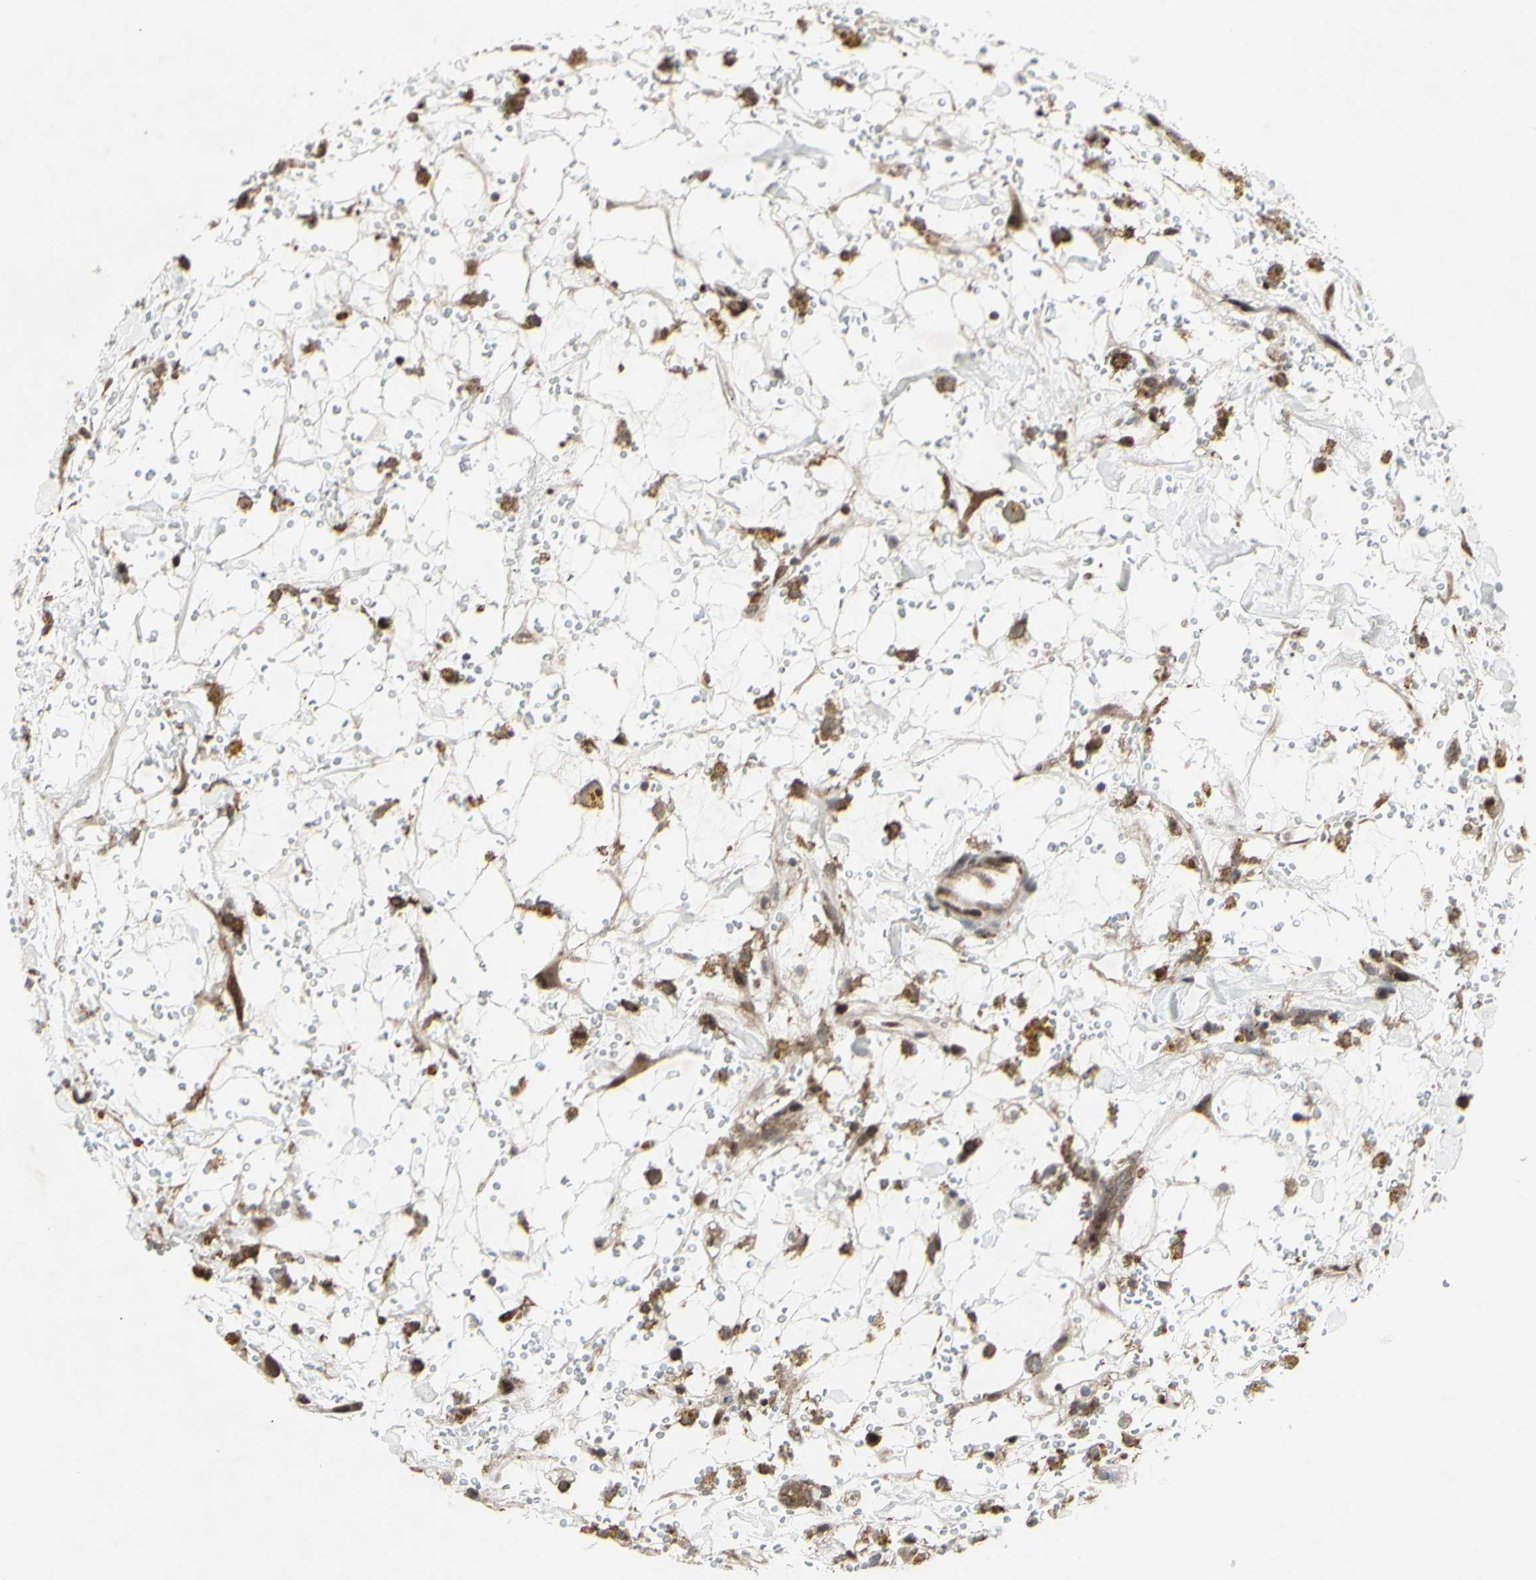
{"staining": {"intensity": "weak", "quantity": ">75%", "location": "cytoplasmic/membranous"}, "tissue": "renal cancer", "cell_type": "Tumor cells", "image_type": "cancer", "snomed": [{"axis": "morphology", "description": "Adenocarcinoma, NOS"}, {"axis": "topography", "description": "Kidney"}], "caption": "Protein positivity by immunohistochemistry displays weak cytoplasmic/membranous staining in about >75% of tumor cells in renal cancer (adenocarcinoma).", "gene": "CD33", "patient": {"sex": "male", "age": 61}}